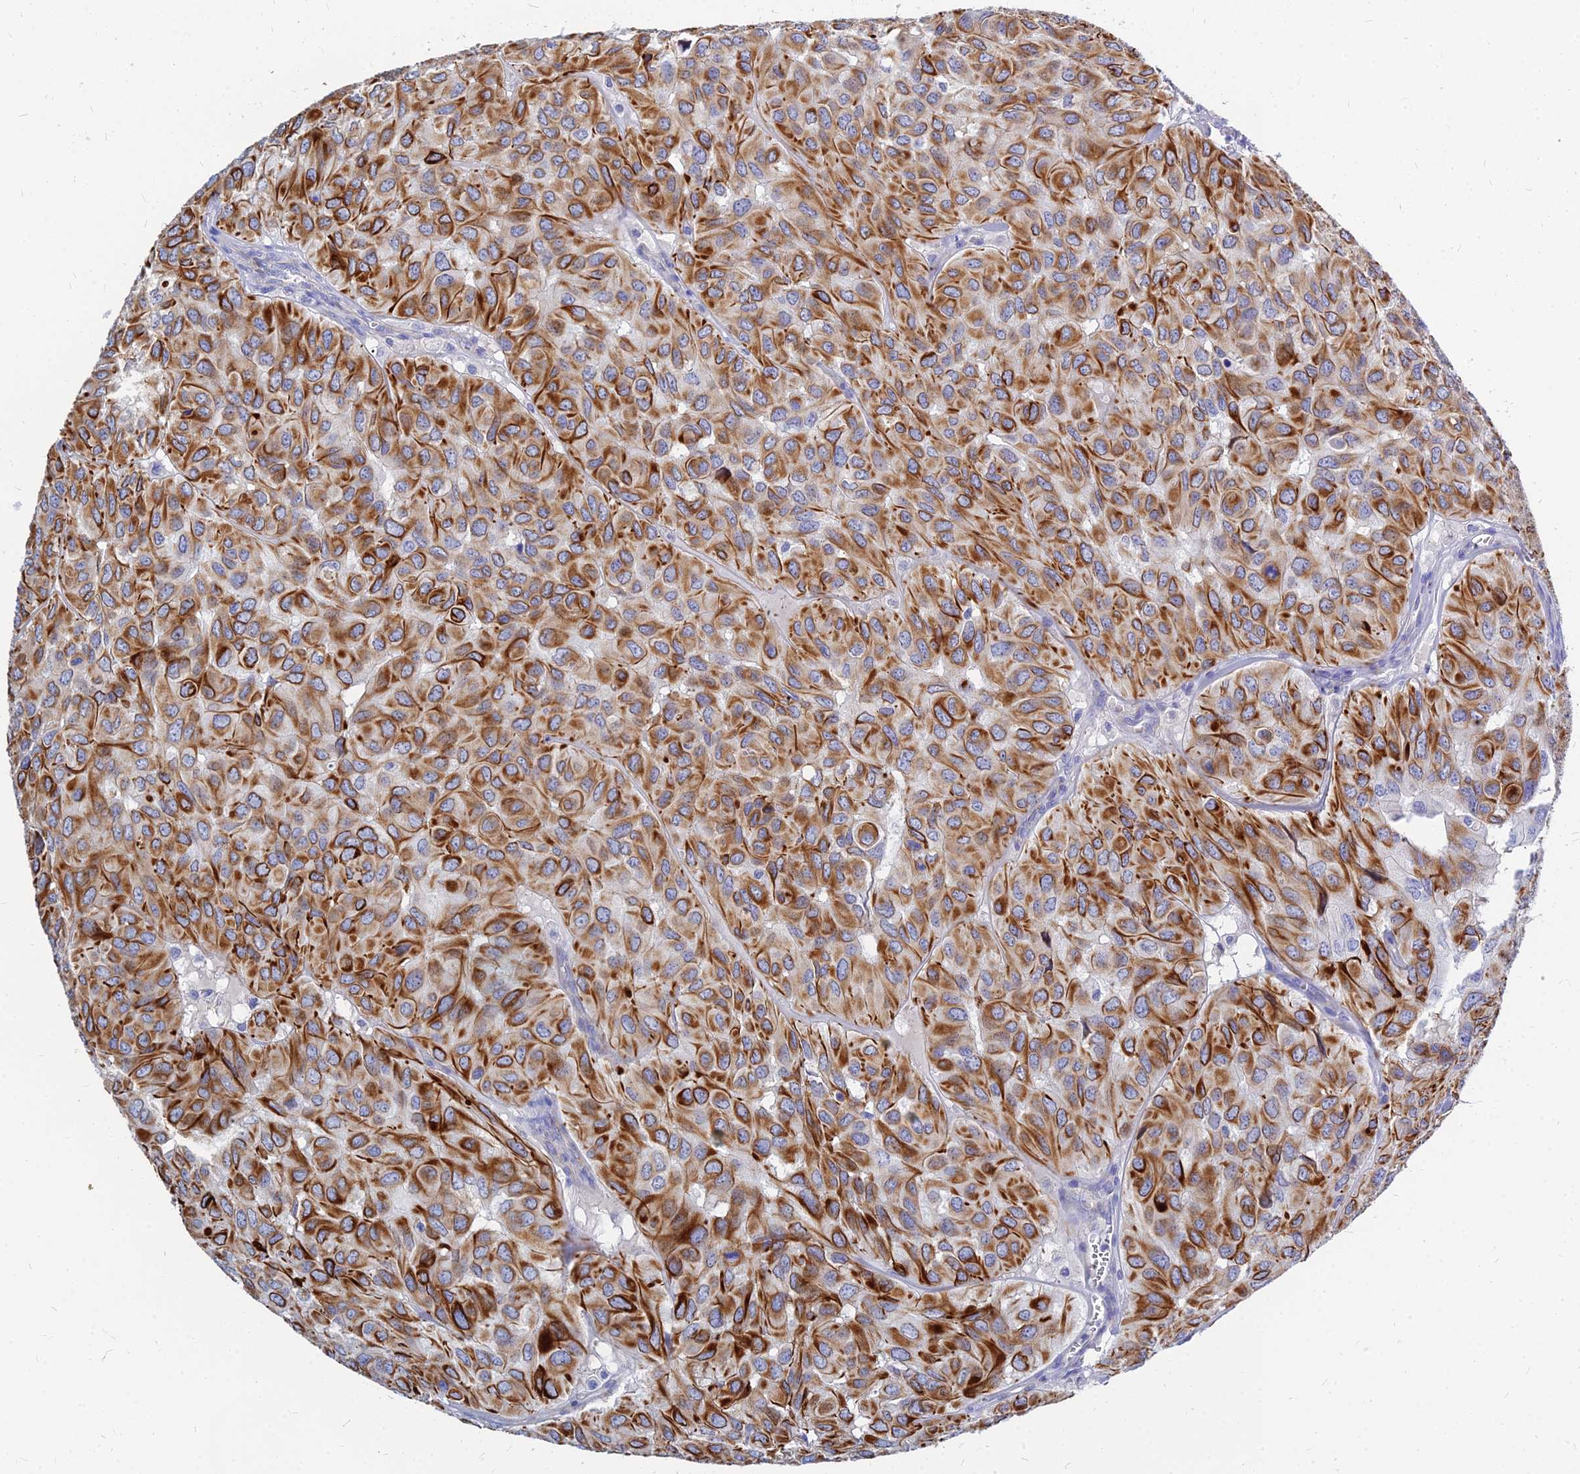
{"staining": {"intensity": "strong", "quantity": ">75%", "location": "cytoplasmic/membranous"}, "tissue": "head and neck cancer", "cell_type": "Tumor cells", "image_type": "cancer", "snomed": [{"axis": "morphology", "description": "Adenocarcinoma, NOS"}, {"axis": "topography", "description": "Salivary gland, NOS"}, {"axis": "topography", "description": "Head-Neck"}], "caption": "IHC of head and neck cancer displays high levels of strong cytoplasmic/membranous positivity in approximately >75% of tumor cells.", "gene": "ZNF552", "patient": {"sex": "female", "age": 76}}